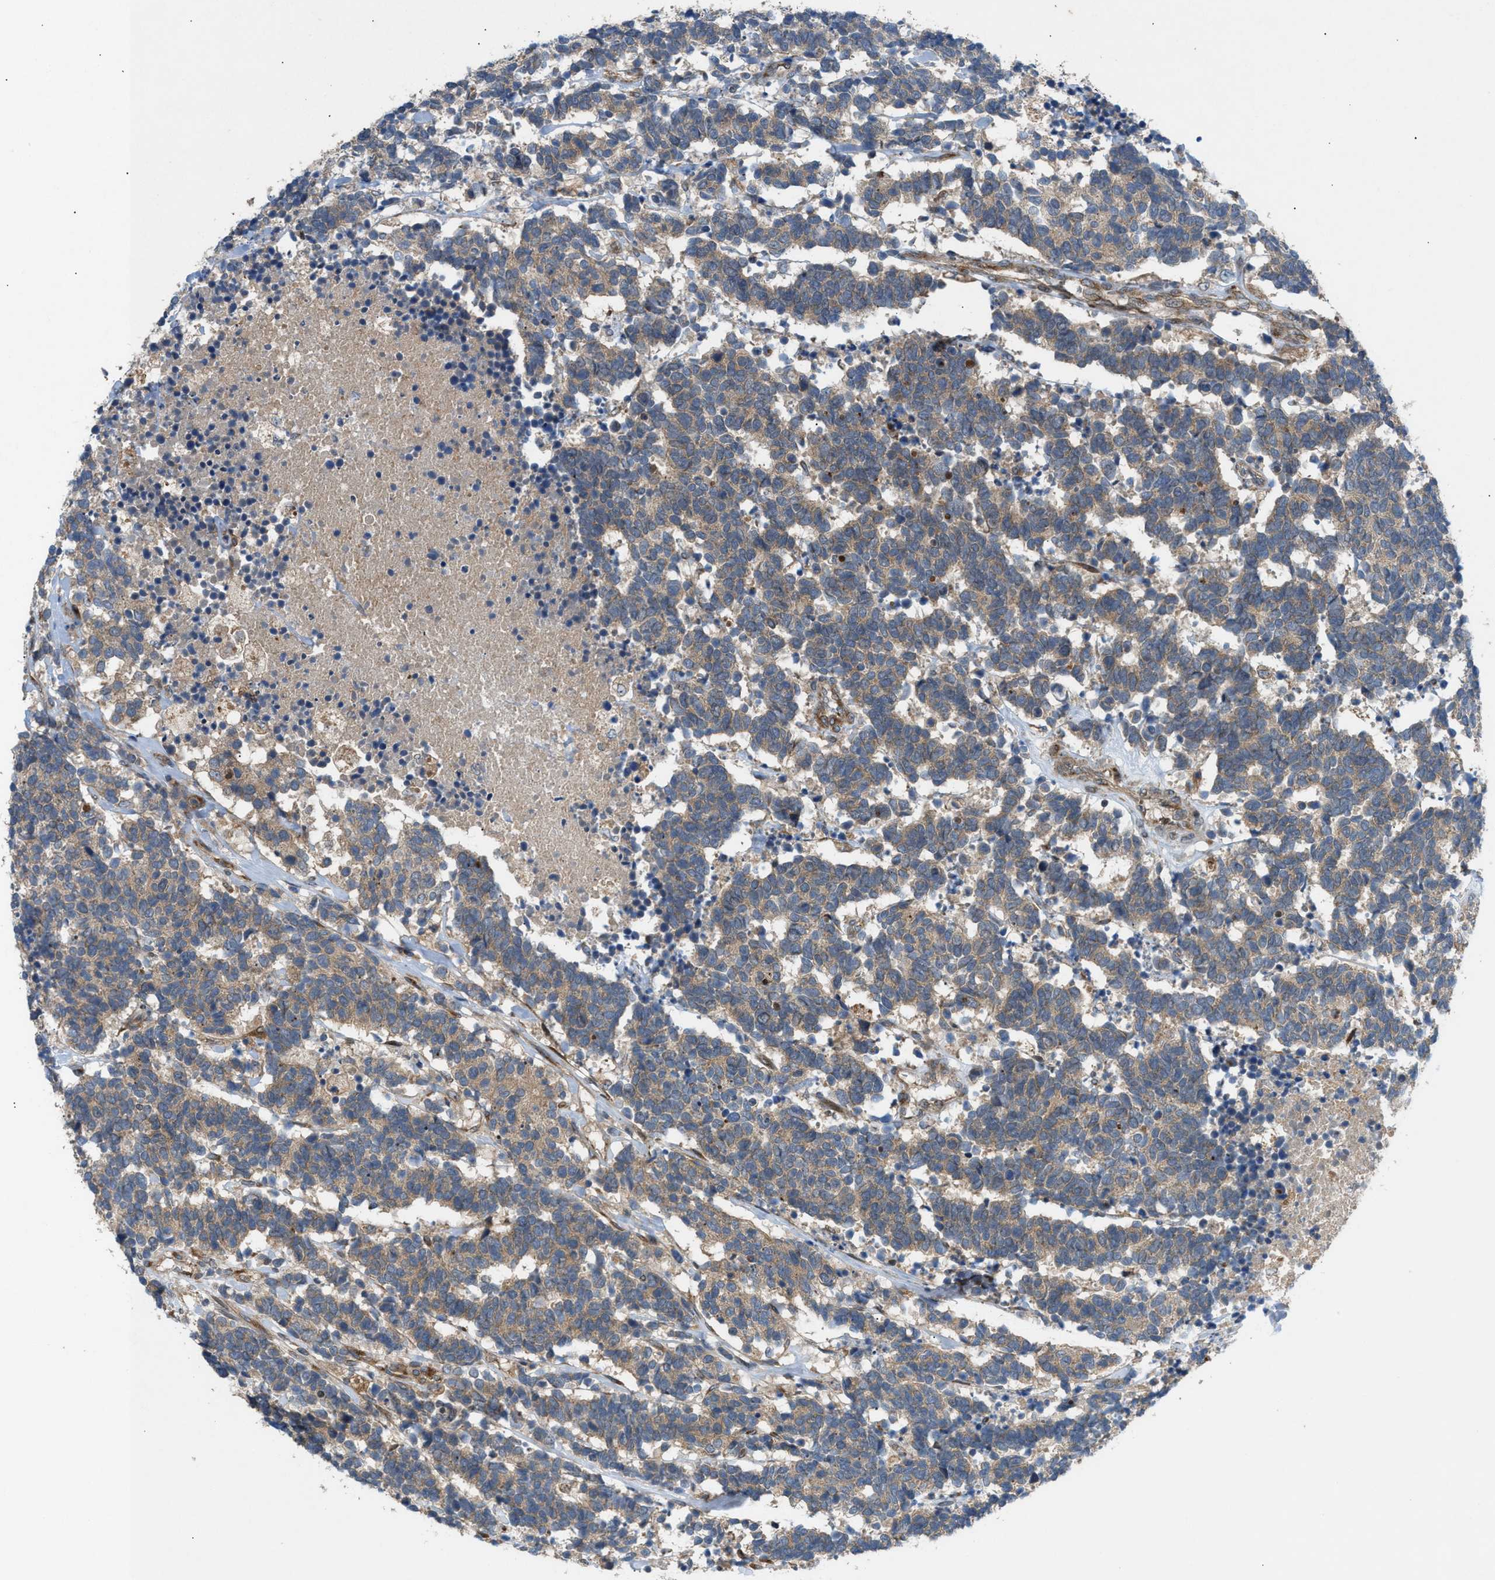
{"staining": {"intensity": "weak", "quantity": ">75%", "location": "cytoplasmic/membranous"}, "tissue": "carcinoid", "cell_type": "Tumor cells", "image_type": "cancer", "snomed": [{"axis": "morphology", "description": "Carcinoma, NOS"}, {"axis": "morphology", "description": "Carcinoid, malignant, NOS"}, {"axis": "topography", "description": "Urinary bladder"}], "caption": "DAB (3,3'-diaminobenzidine) immunohistochemical staining of carcinoid displays weak cytoplasmic/membranous protein expression in approximately >75% of tumor cells.", "gene": "CYB5D1", "patient": {"sex": "male", "age": 57}}